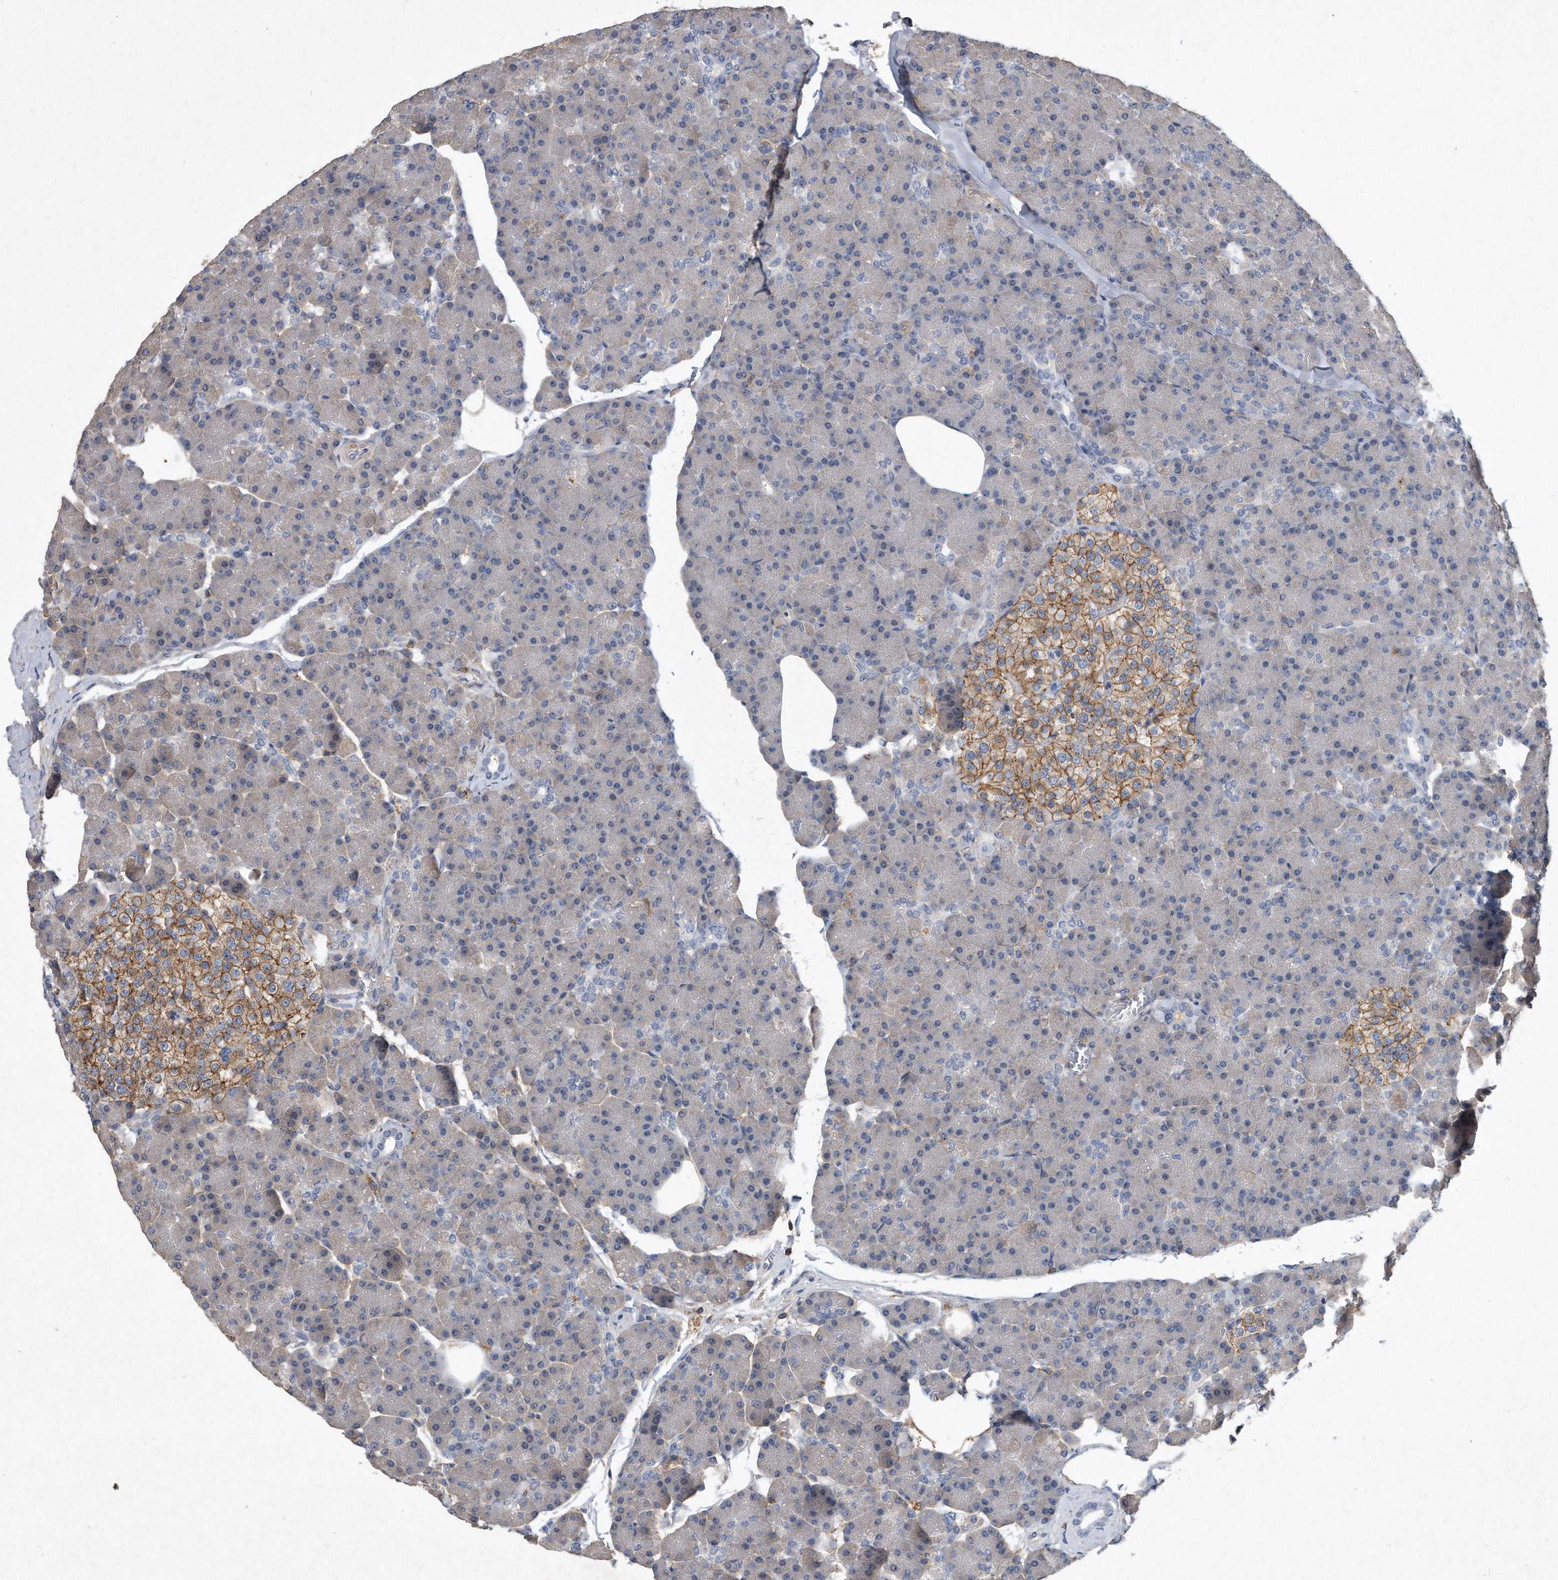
{"staining": {"intensity": "weak", "quantity": "<25%", "location": "nuclear"}, "tissue": "pancreas", "cell_type": "Exocrine glandular cells", "image_type": "normal", "snomed": [{"axis": "morphology", "description": "Normal tissue, NOS"}, {"axis": "topography", "description": "Pancreas"}], "caption": "Immunohistochemistry (IHC) of normal pancreas reveals no staining in exocrine glandular cells. Nuclei are stained in blue.", "gene": "PGBD2", "patient": {"sex": "female", "age": 43}}